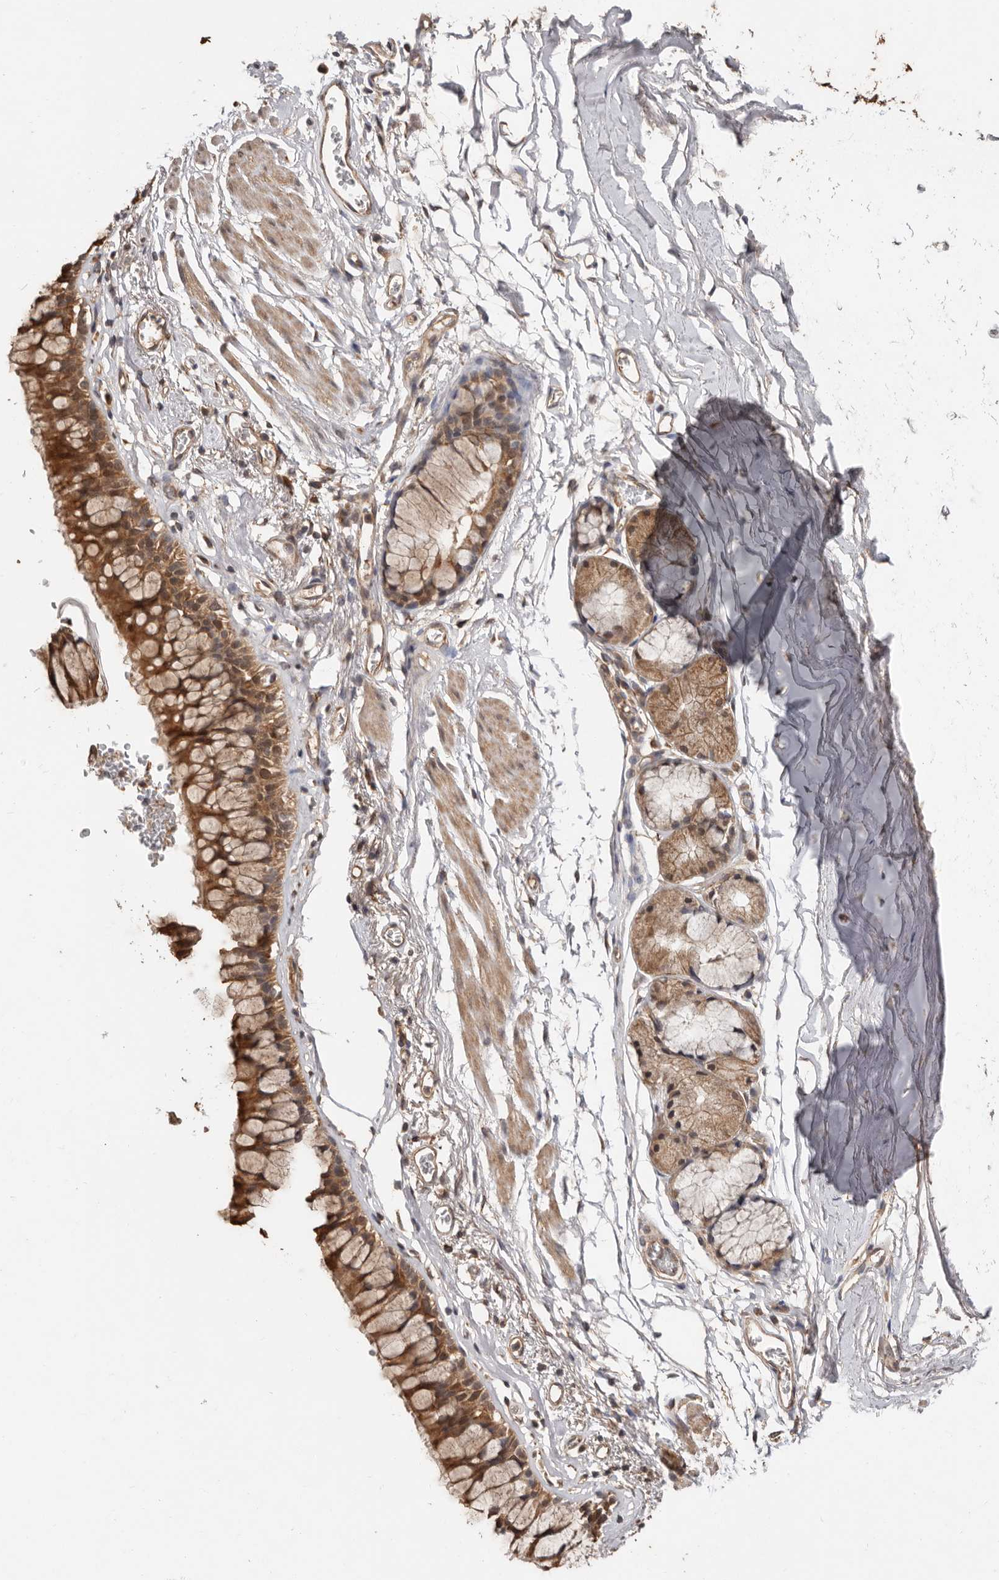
{"staining": {"intensity": "strong", "quantity": ">75%", "location": "cytoplasmic/membranous"}, "tissue": "bronchus", "cell_type": "Respiratory epithelial cells", "image_type": "normal", "snomed": [{"axis": "morphology", "description": "Normal tissue, NOS"}, {"axis": "morphology", "description": "Inflammation, NOS"}, {"axis": "topography", "description": "Cartilage tissue"}, {"axis": "topography", "description": "Bronchus"}, {"axis": "topography", "description": "Lung"}], "caption": "This is a micrograph of immunohistochemistry staining of benign bronchus, which shows strong staining in the cytoplasmic/membranous of respiratory epithelial cells.", "gene": "RSPO2", "patient": {"sex": "female", "age": 64}}